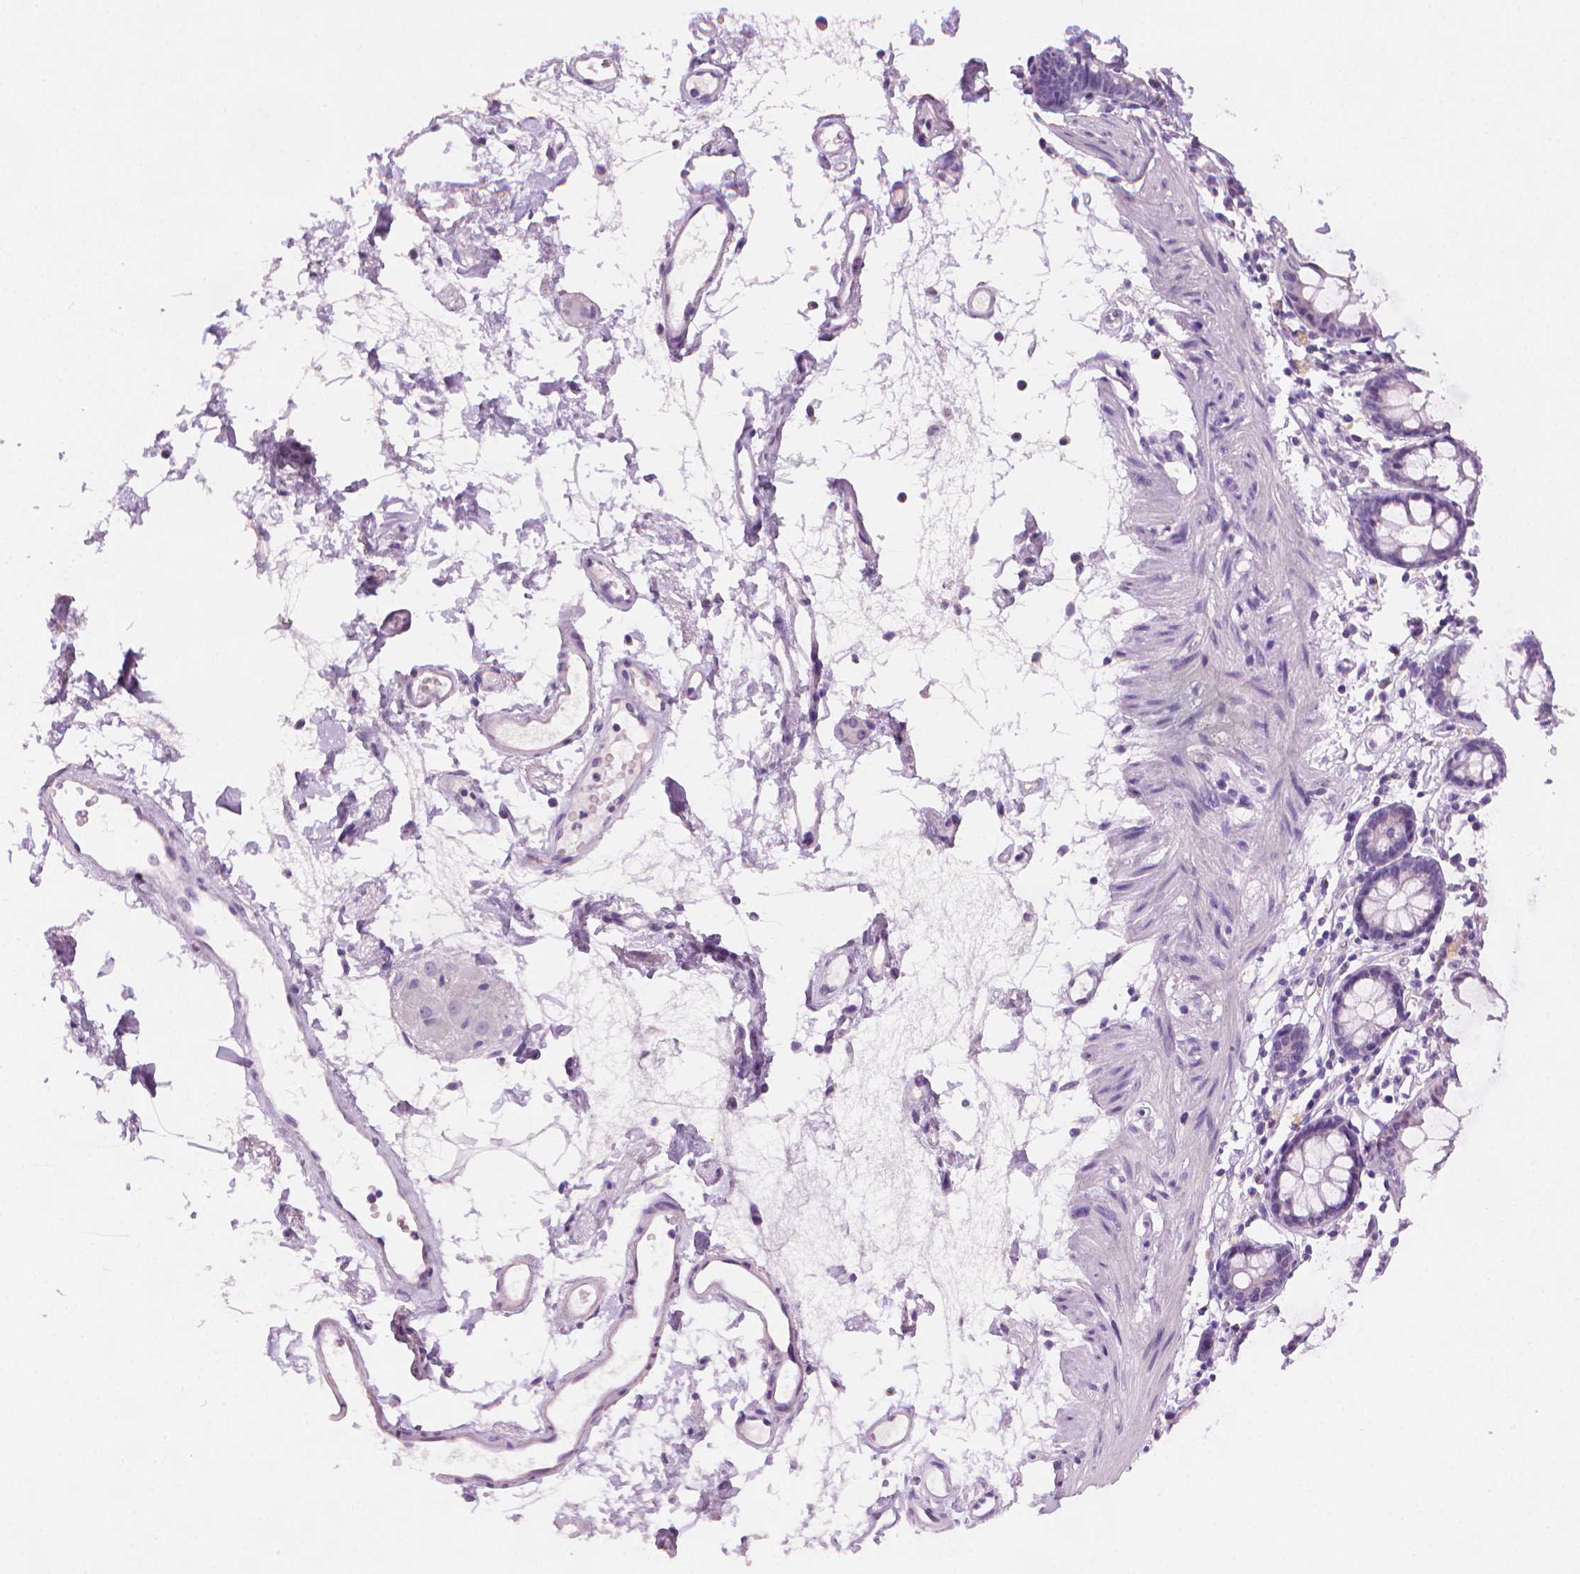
{"staining": {"intensity": "negative", "quantity": "none", "location": "none"}, "tissue": "colon", "cell_type": "Endothelial cells", "image_type": "normal", "snomed": [{"axis": "morphology", "description": "Normal tissue, NOS"}, {"axis": "topography", "description": "Colon"}], "caption": "A photomicrograph of colon stained for a protein reveals no brown staining in endothelial cells.", "gene": "MLANA", "patient": {"sex": "female", "age": 84}}